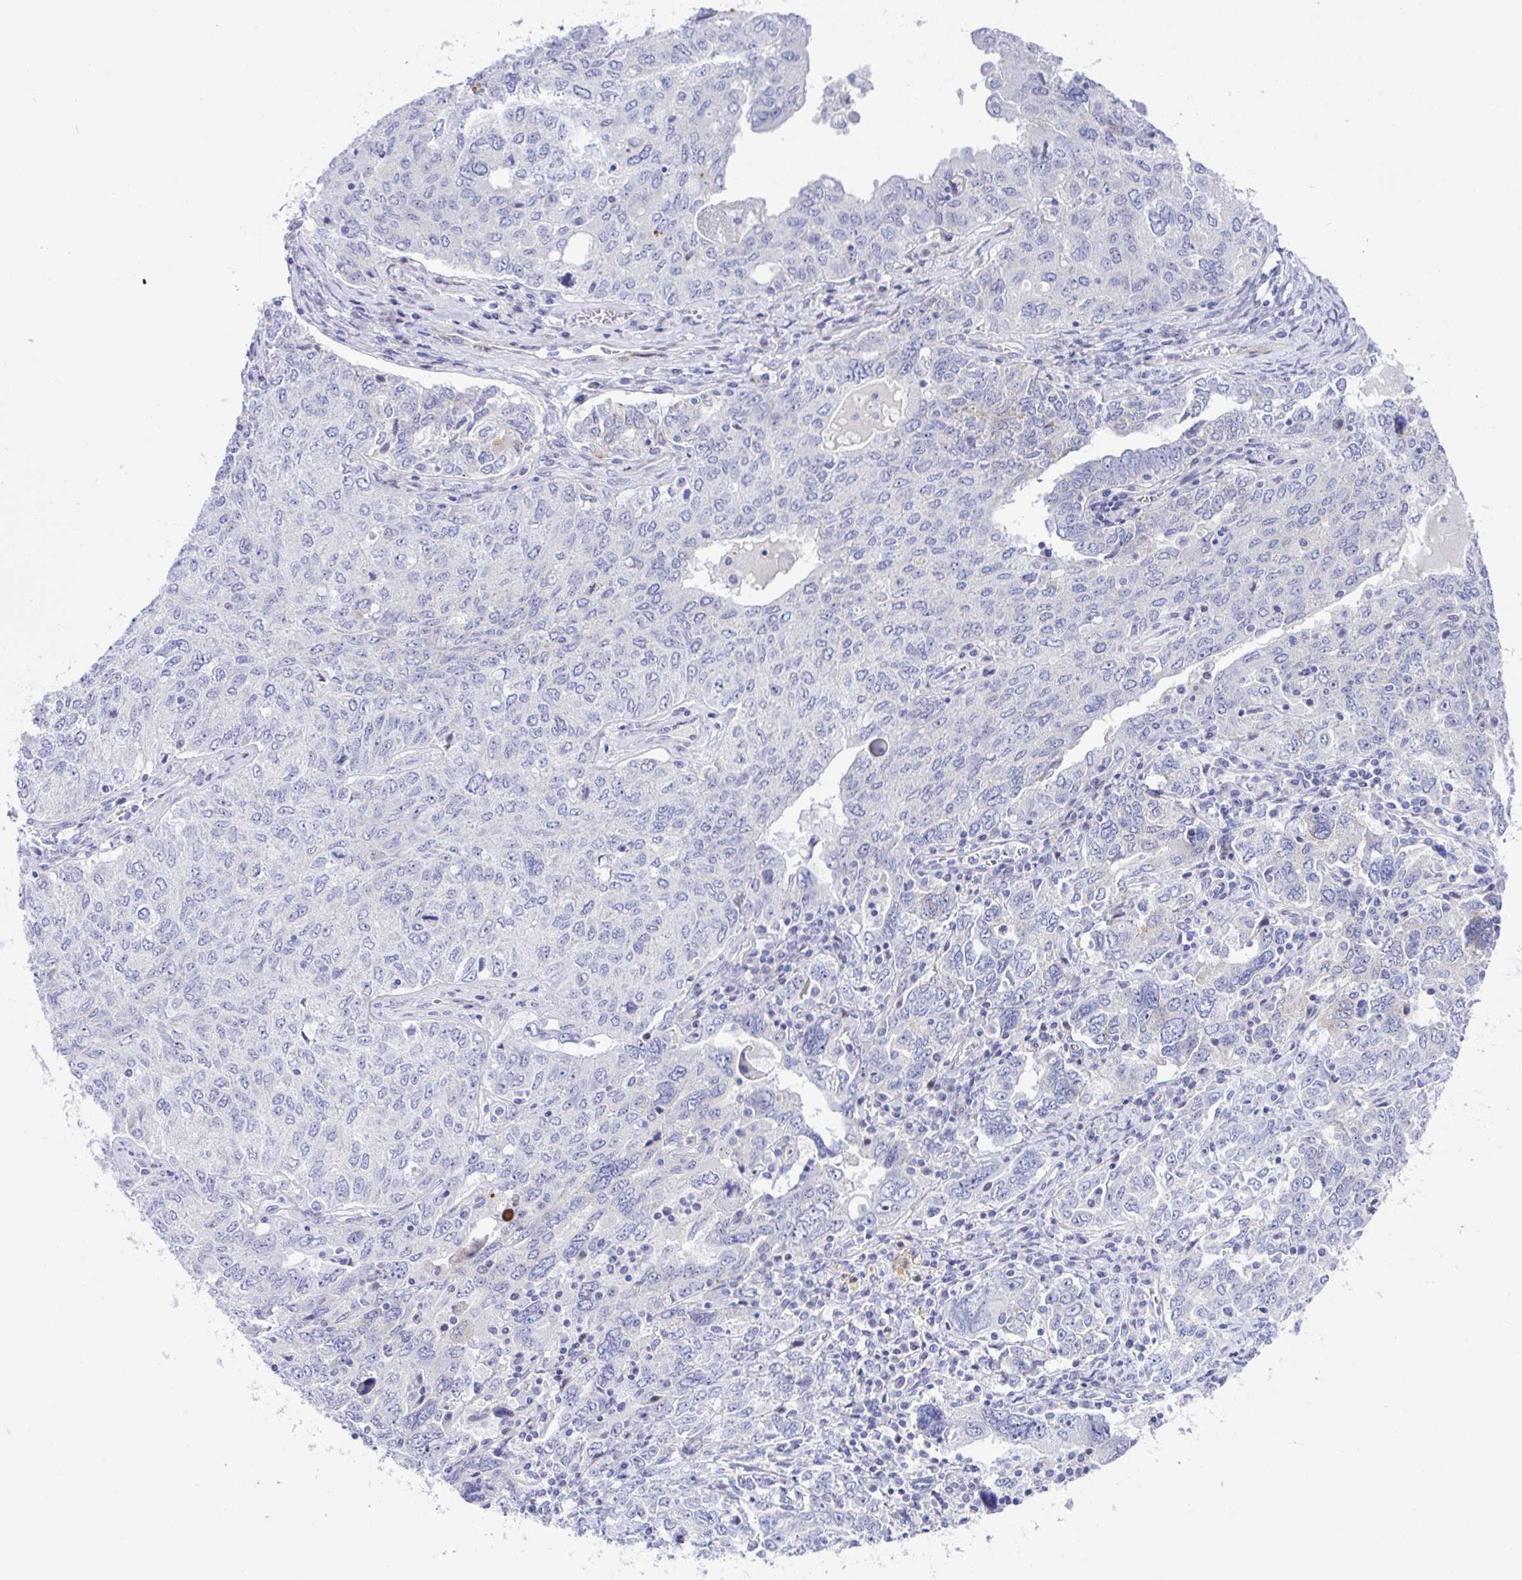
{"staining": {"intensity": "negative", "quantity": "none", "location": "none"}, "tissue": "ovarian cancer", "cell_type": "Tumor cells", "image_type": "cancer", "snomed": [{"axis": "morphology", "description": "Carcinoma, endometroid"}, {"axis": "topography", "description": "Ovary"}], "caption": "A high-resolution histopathology image shows immunohistochemistry staining of ovarian endometroid carcinoma, which reveals no significant staining in tumor cells. (DAB immunohistochemistry (IHC) visualized using brightfield microscopy, high magnification).", "gene": "ZNF713", "patient": {"sex": "female", "age": 62}}